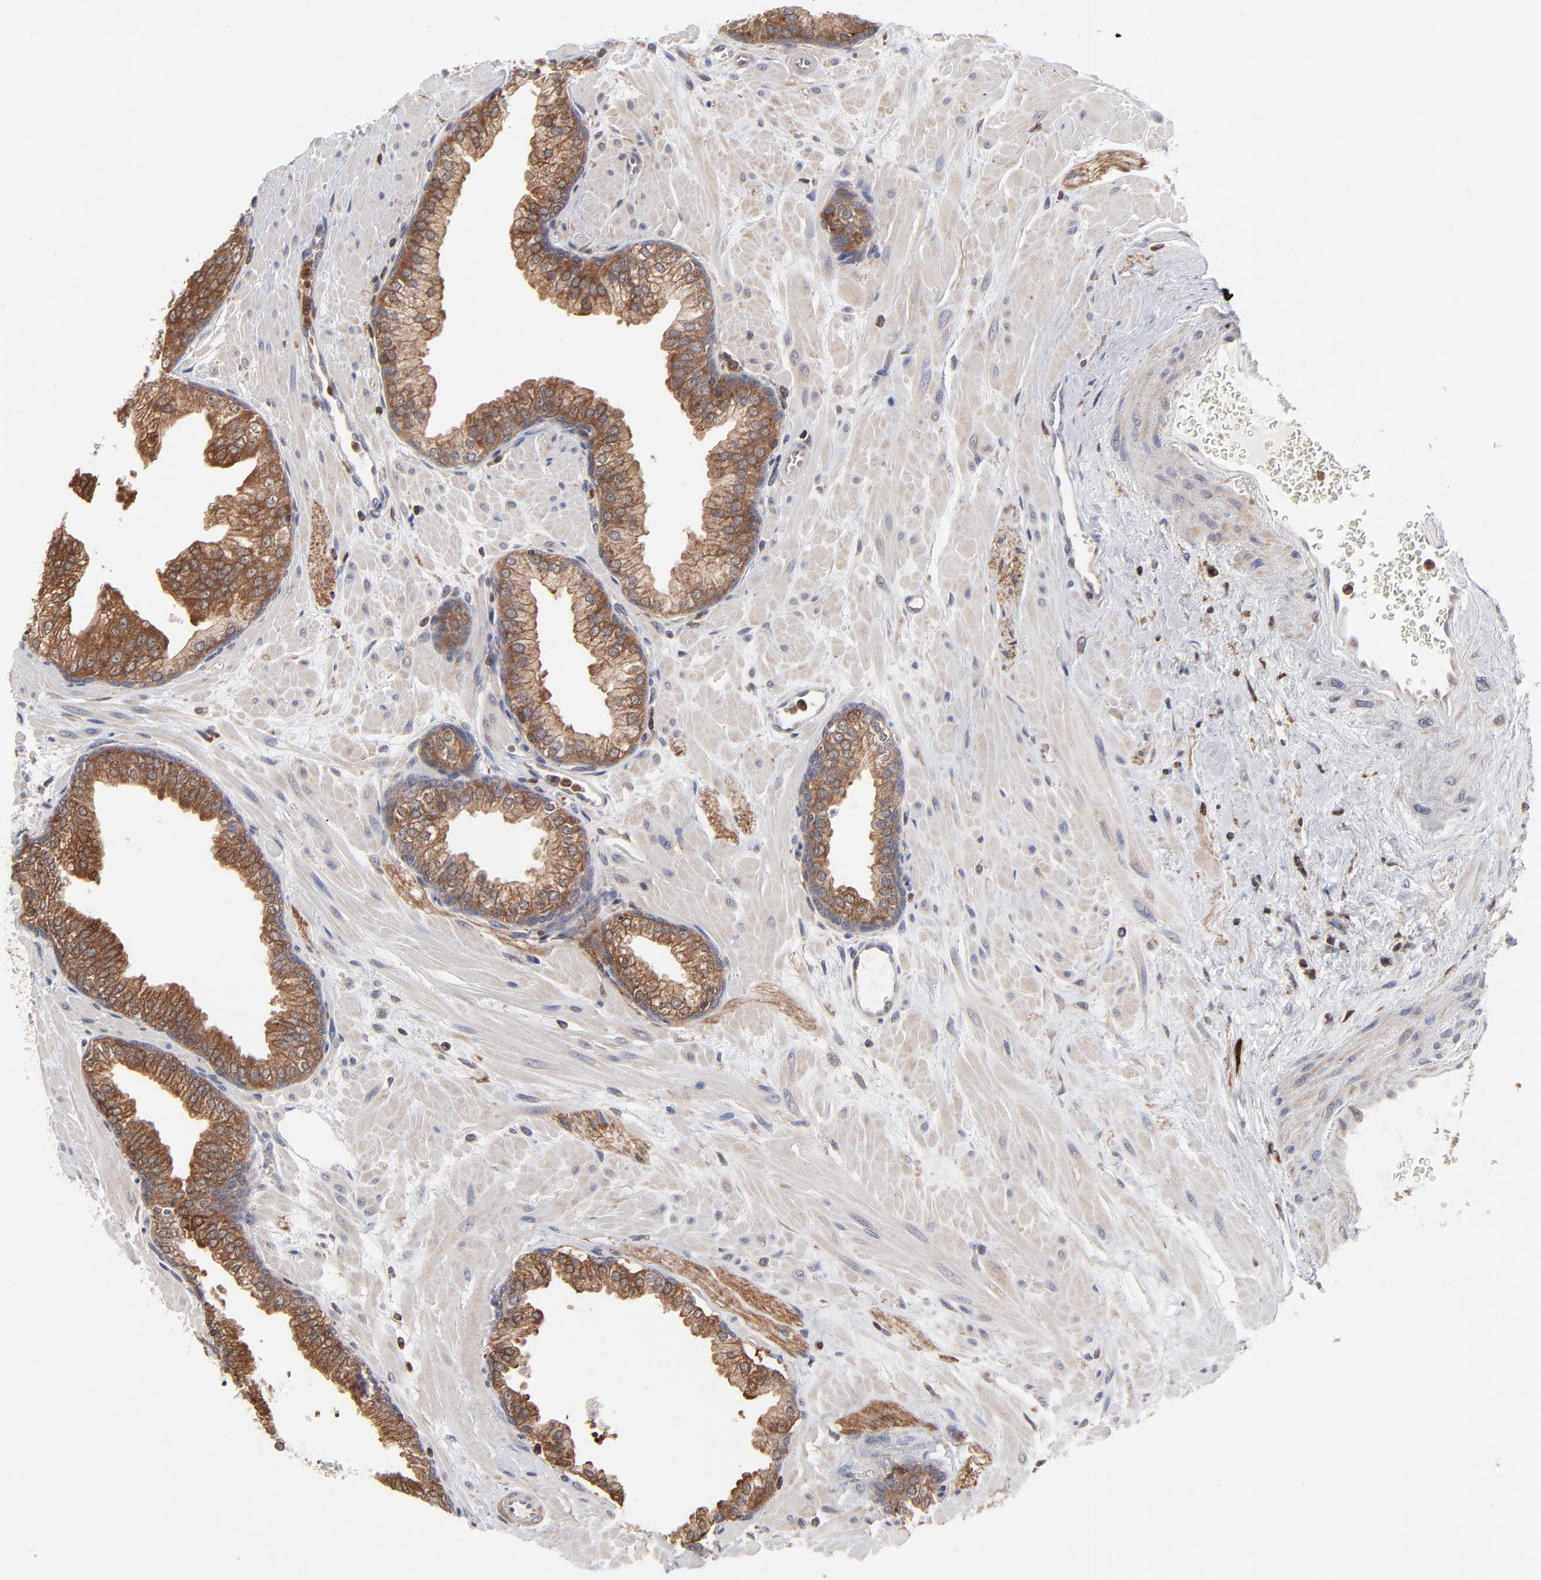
{"staining": {"intensity": "moderate", "quantity": ">75%", "location": "cytoplasmic/membranous"}, "tissue": "prostate", "cell_type": "Glandular cells", "image_type": "normal", "snomed": [{"axis": "morphology", "description": "Normal tissue, NOS"}, {"axis": "topography", "description": "Prostate"}], "caption": "Immunohistochemistry (IHC) of benign prostate demonstrates medium levels of moderate cytoplasmic/membranous expression in approximately >75% of glandular cells. (DAB (3,3'-diaminobenzidine) = brown stain, brightfield microscopy at high magnification).", "gene": "MAP2K1", "patient": {"sex": "male", "age": 60}}